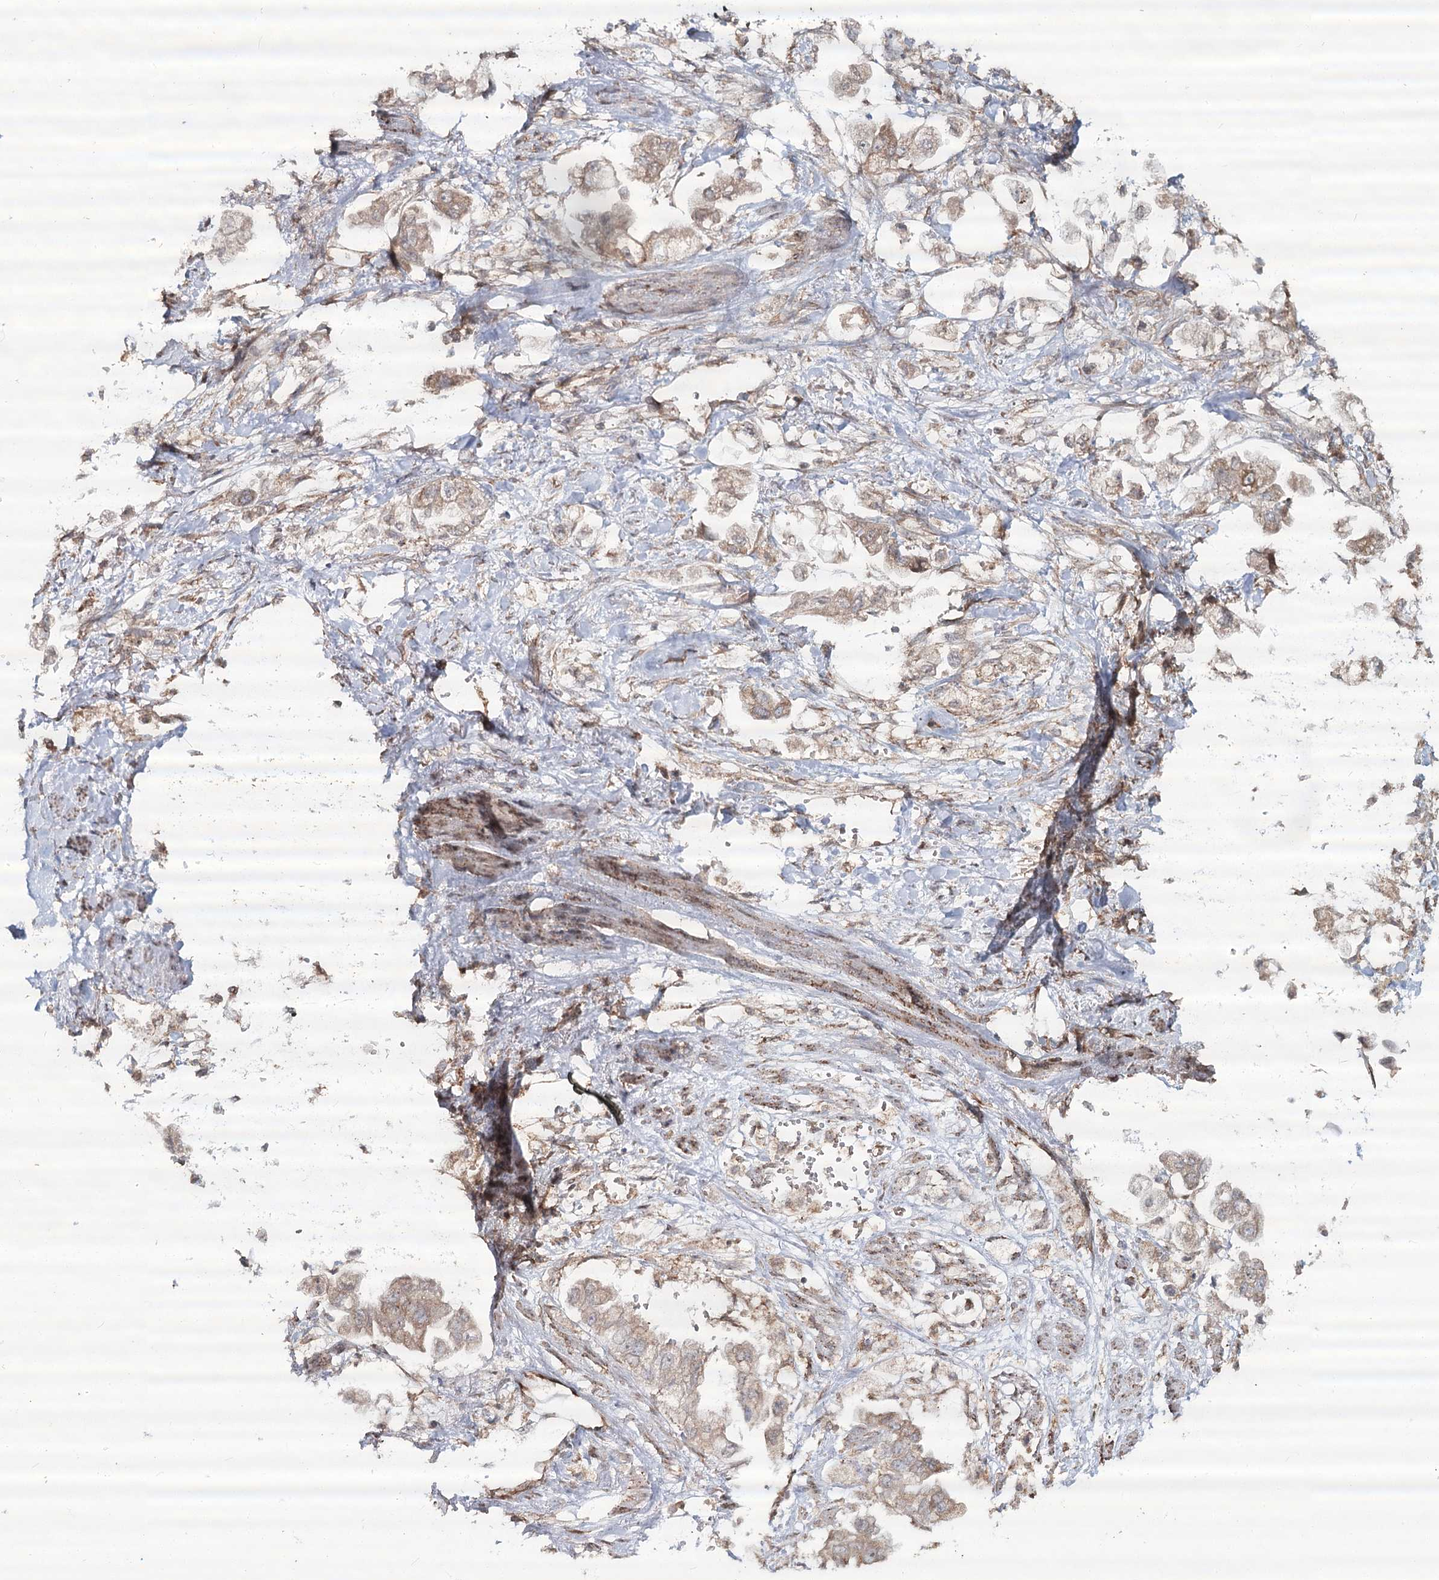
{"staining": {"intensity": "weak", "quantity": "25%-75%", "location": "cytoplasmic/membranous"}, "tissue": "stomach cancer", "cell_type": "Tumor cells", "image_type": "cancer", "snomed": [{"axis": "morphology", "description": "Adenocarcinoma, NOS"}, {"axis": "topography", "description": "Stomach"}], "caption": "Weak cytoplasmic/membranous staining is seen in about 25%-75% of tumor cells in stomach cancer.", "gene": "OTUD4", "patient": {"sex": "male", "age": 62}}